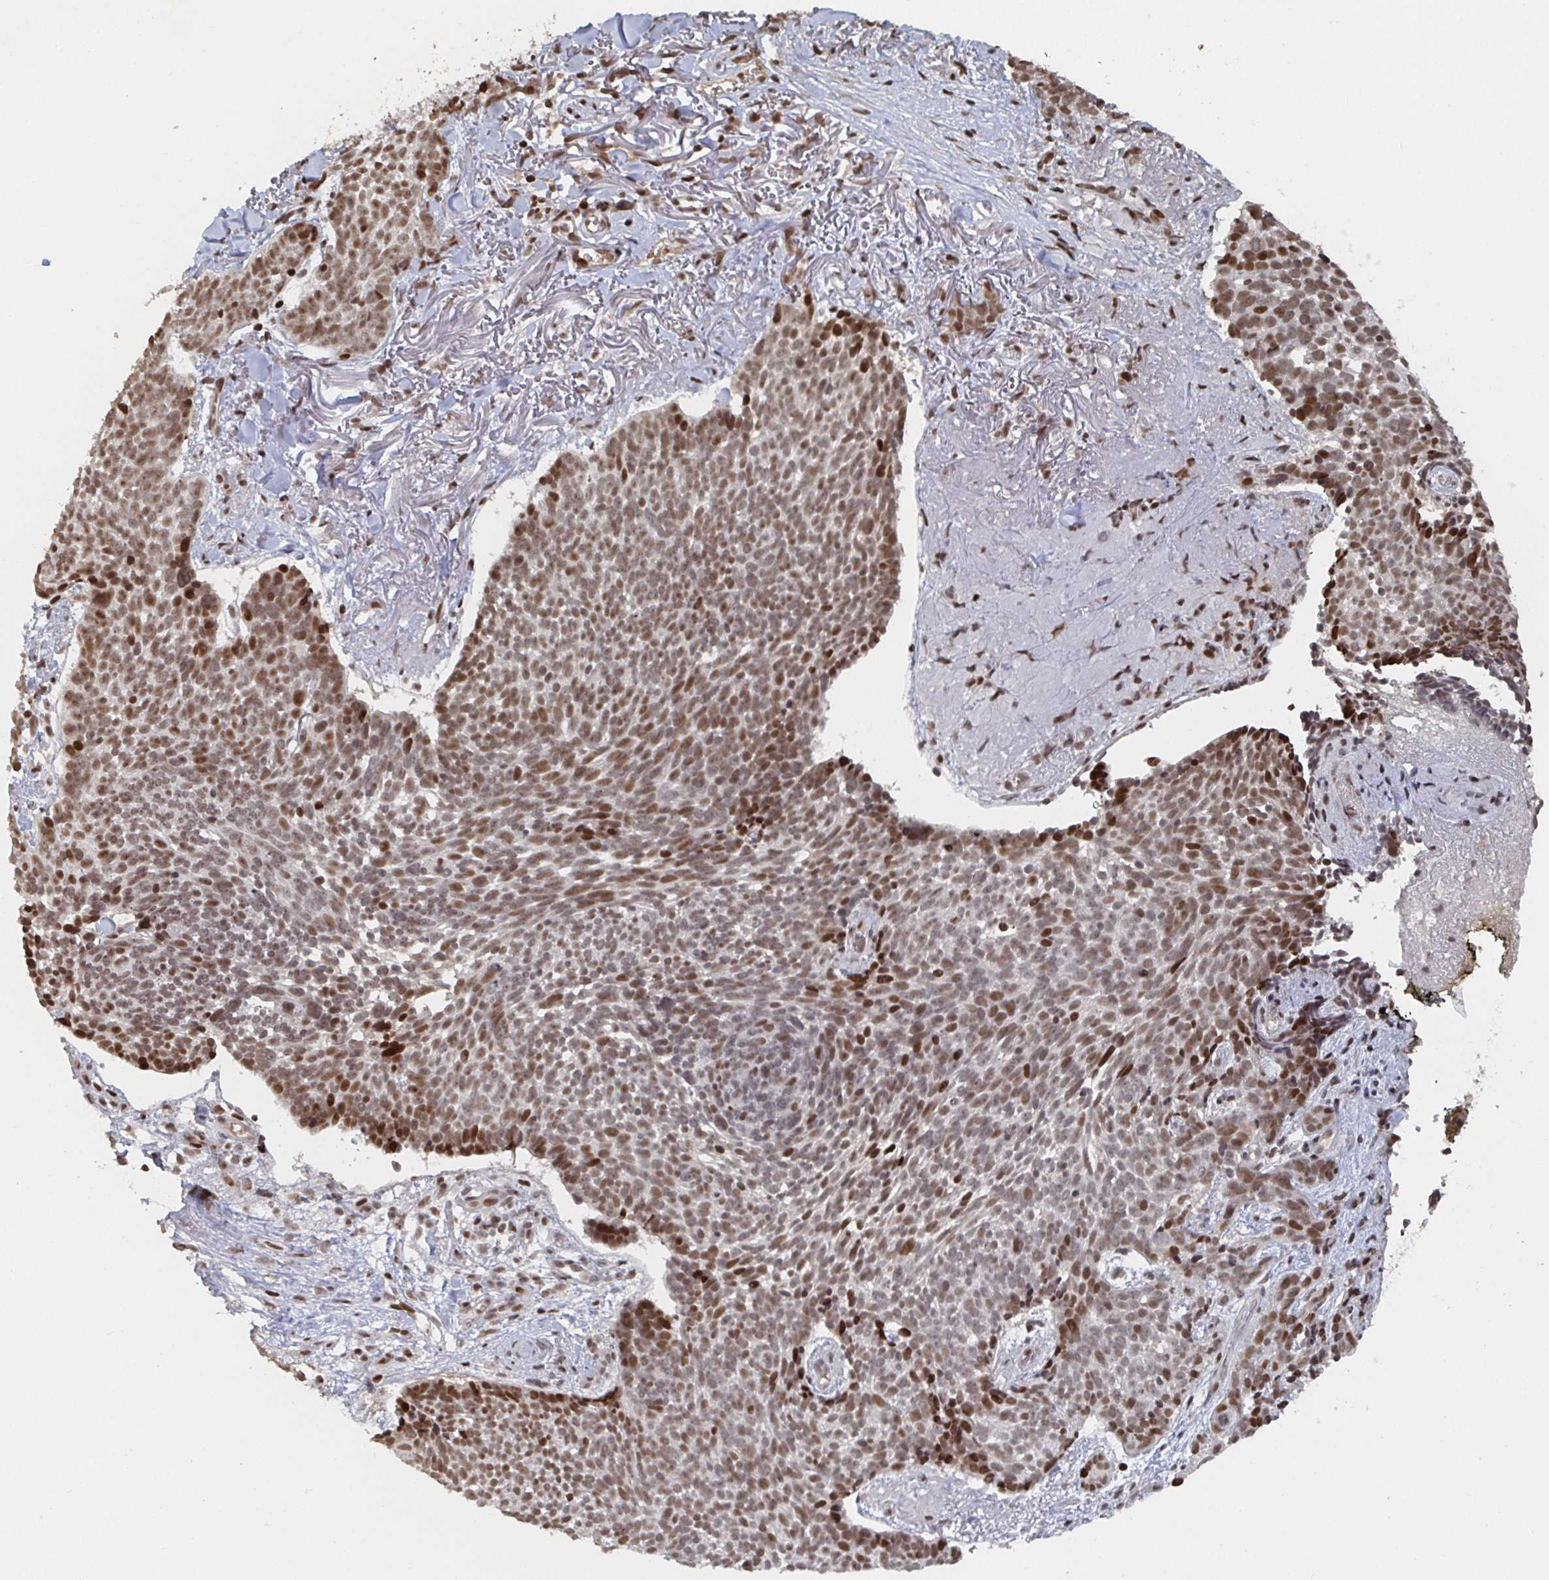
{"staining": {"intensity": "moderate", "quantity": ">75%", "location": "nuclear"}, "tissue": "skin cancer", "cell_type": "Tumor cells", "image_type": "cancer", "snomed": [{"axis": "morphology", "description": "Basal cell carcinoma"}, {"axis": "morphology", "description": "BCC, high aggressive"}, {"axis": "topography", "description": "Skin"}], "caption": "Skin cancer stained for a protein (brown) displays moderate nuclear positive expression in approximately >75% of tumor cells.", "gene": "ZDHHC12", "patient": {"sex": "female", "age": 86}}